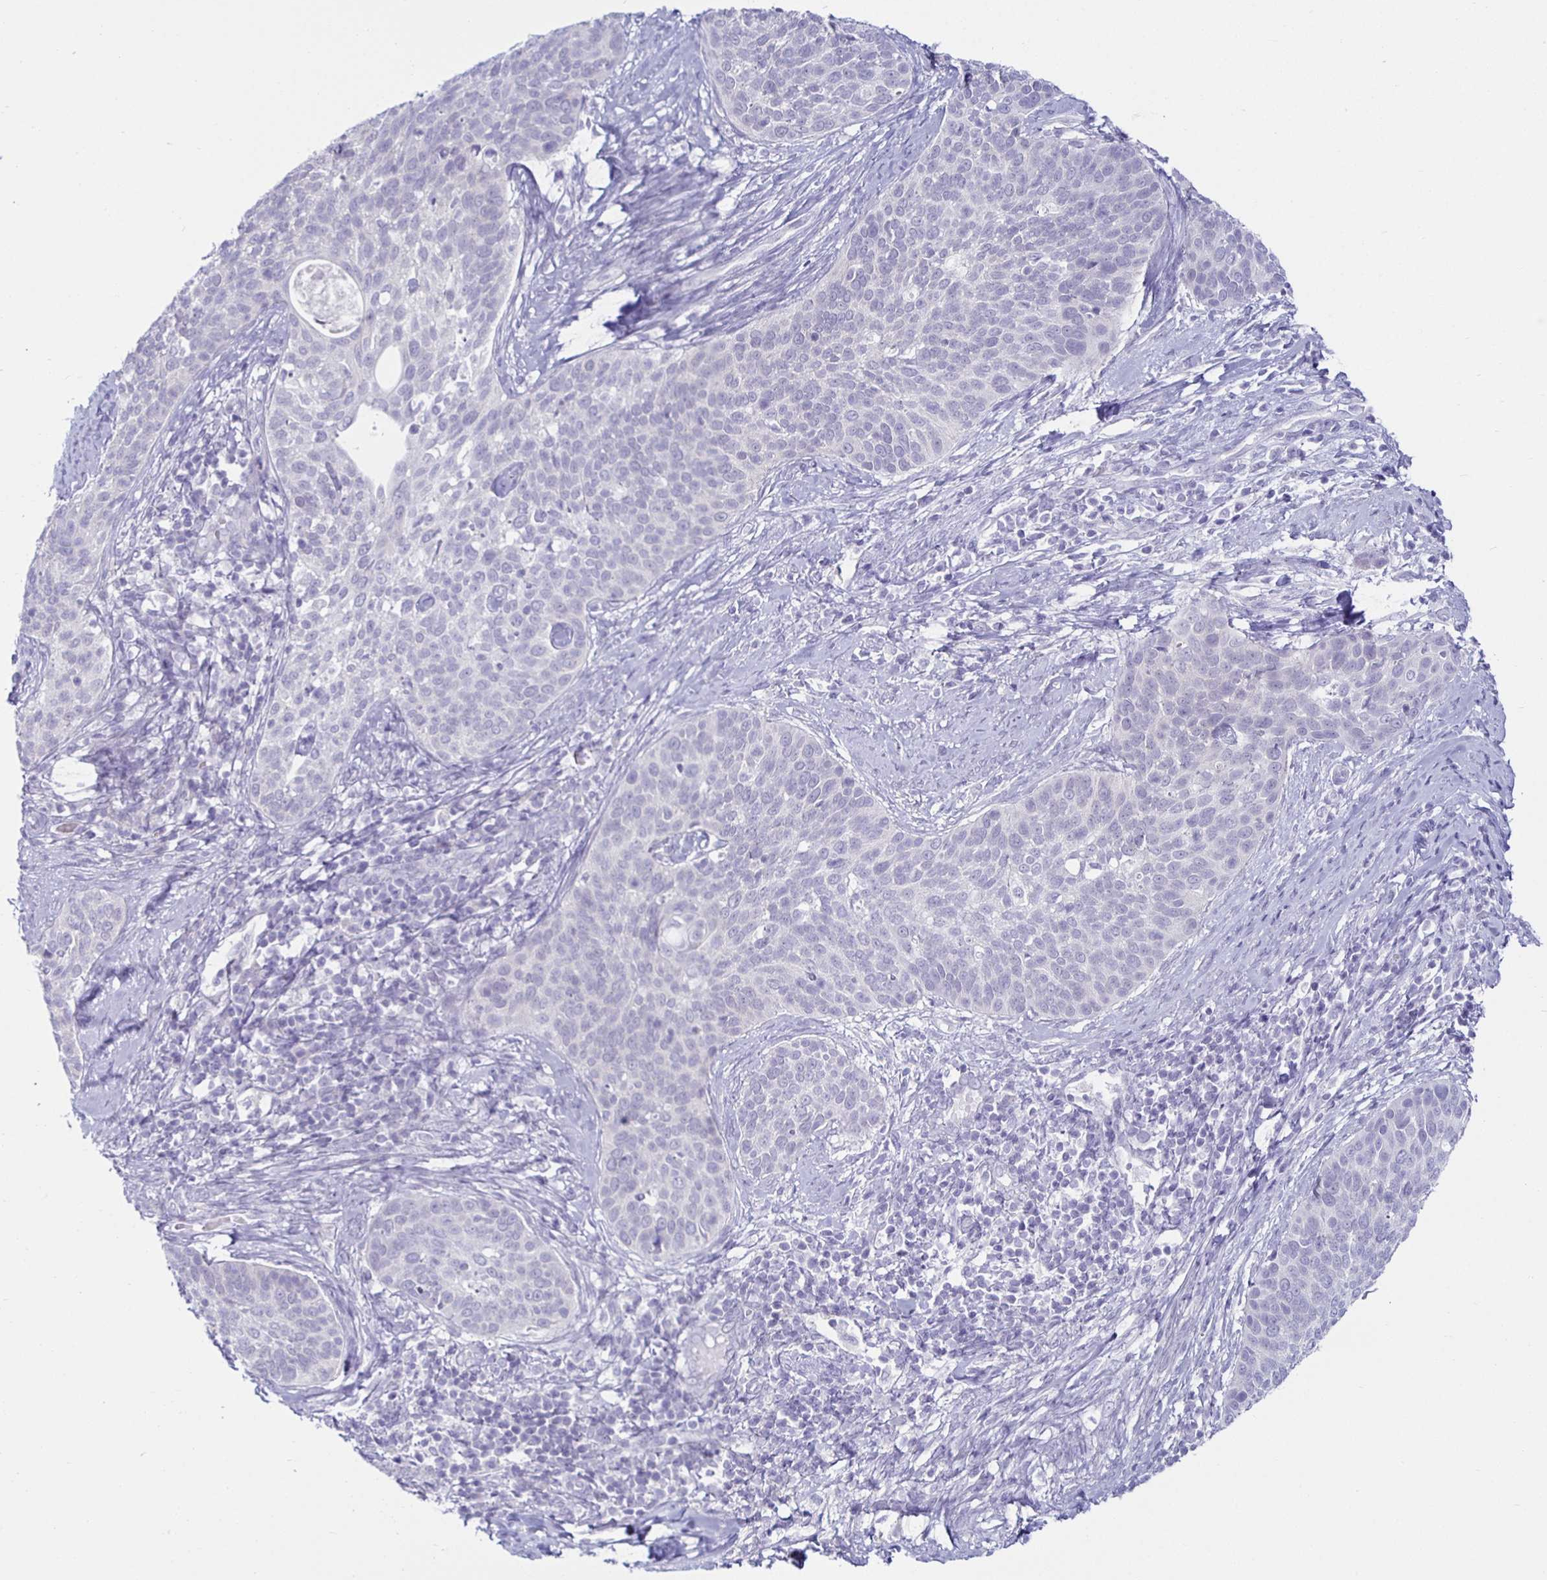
{"staining": {"intensity": "negative", "quantity": "none", "location": "none"}, "tissue": "cervical cancer", "cell_type": "Tumor cells", "image_type": "cancer", "snomed": [{"axis": "morphology", "description": "Squamous cell carcinoma, NOS"}, {"axis": "topography", "description": "Cervix"}], "caption": "Cervical squamous cell carcinoma was stained to show a protein in brown. There is no significant staining in tumor cells.", "gene": "MON2", "patient": {"sex": "female", "age": 69}}